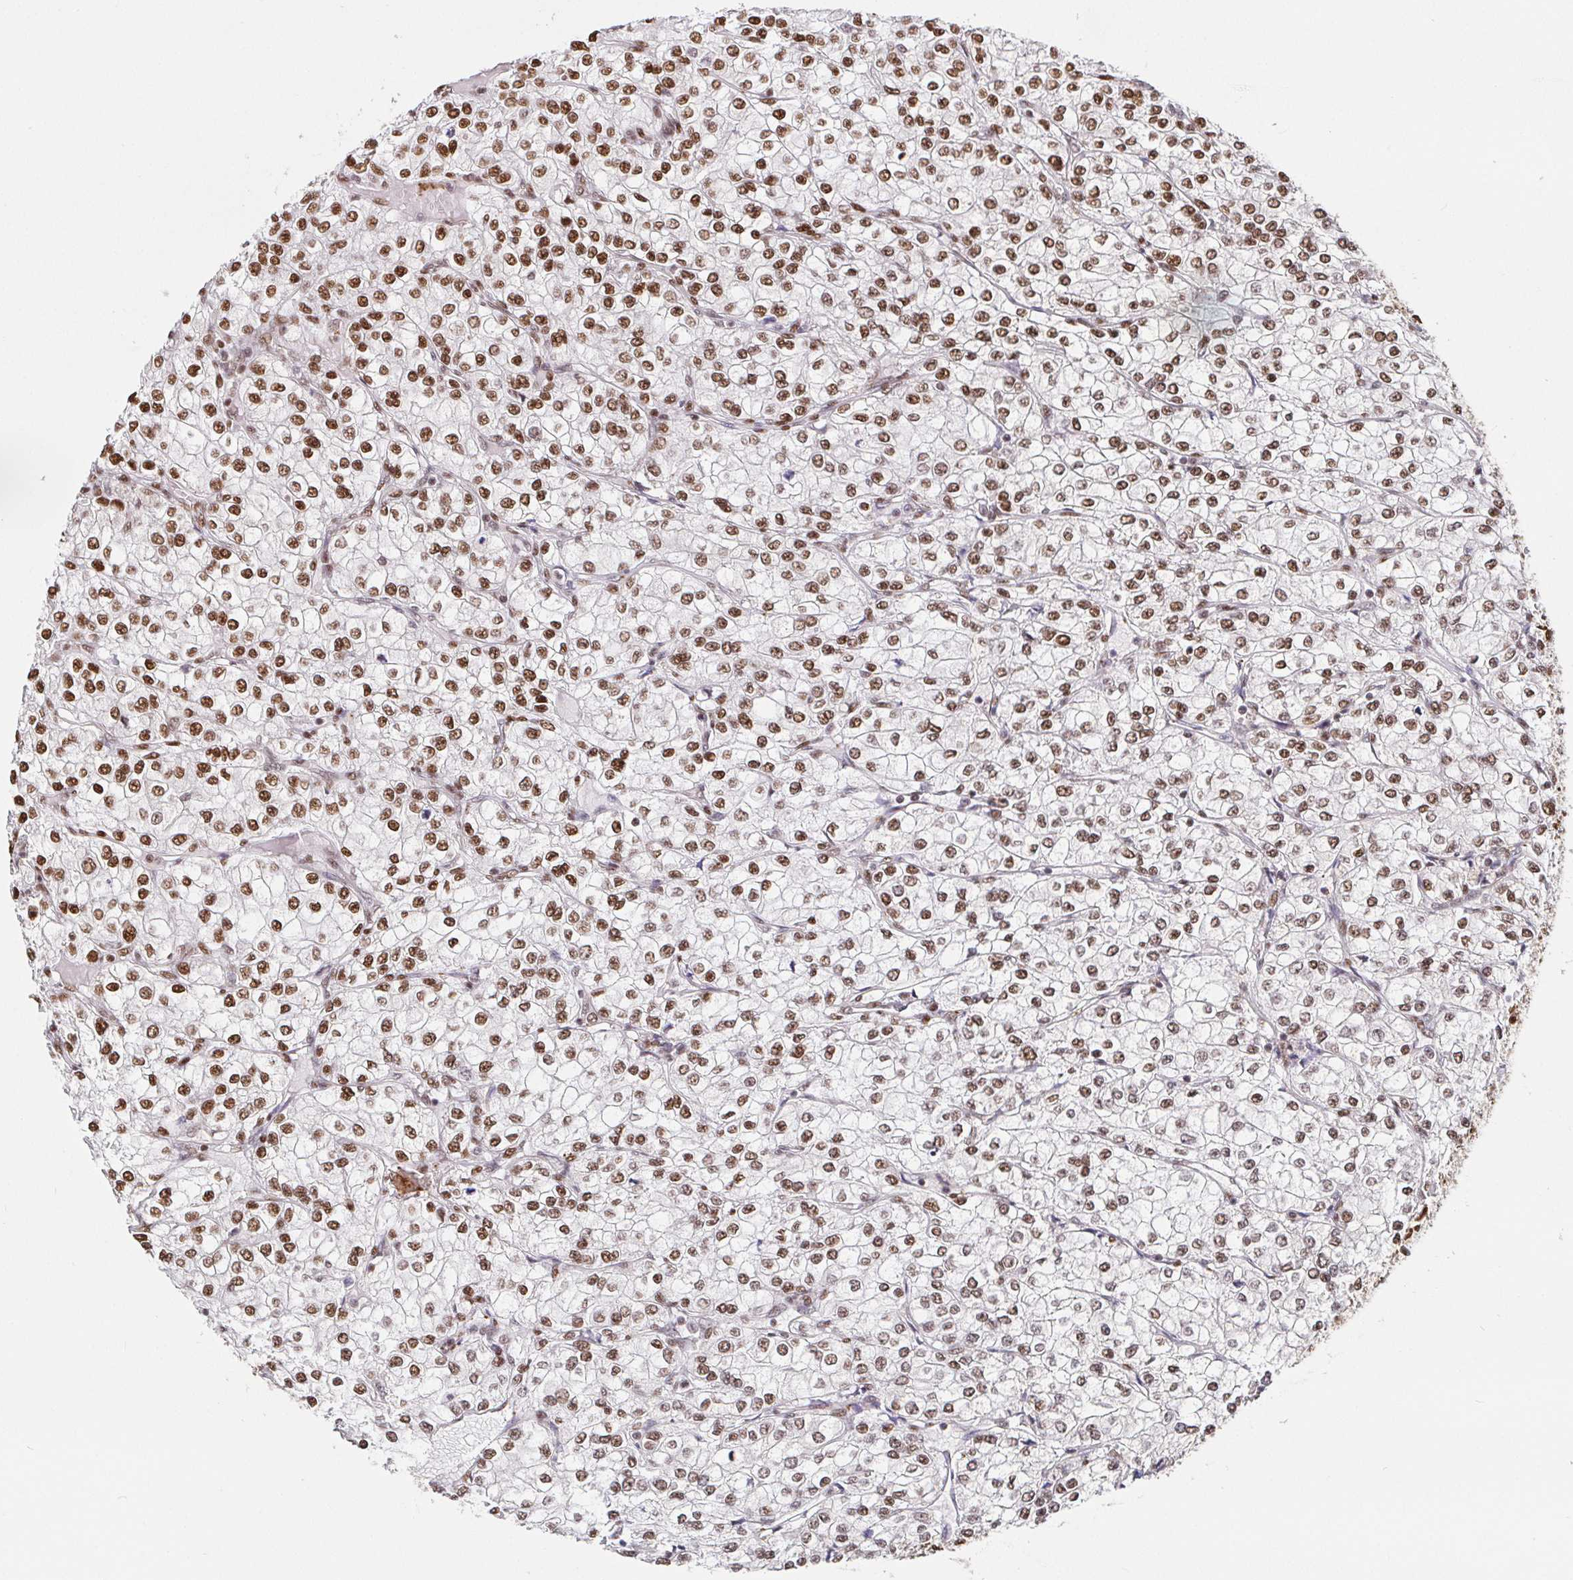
{"staining": {"intensity": "strong", "quantity": ">75%", "location": "nuclear"}, "tissue": "renal cancer", "cell_type": "Tumor cells", "image_type": "cancer", "snomed": [{"axis": "morphology", "description": "Adenocarcinoma, NOS"}, {"axis": "topography", "description": "Kidney"}], "caption": "A high amount of strong nuclear expression is appreciated in about >75% of tumor cells in renal cancer tissue. Nuclei are stained in blue.", "gene": "SP3", "patient": {"sex": "male", "age": 80}}